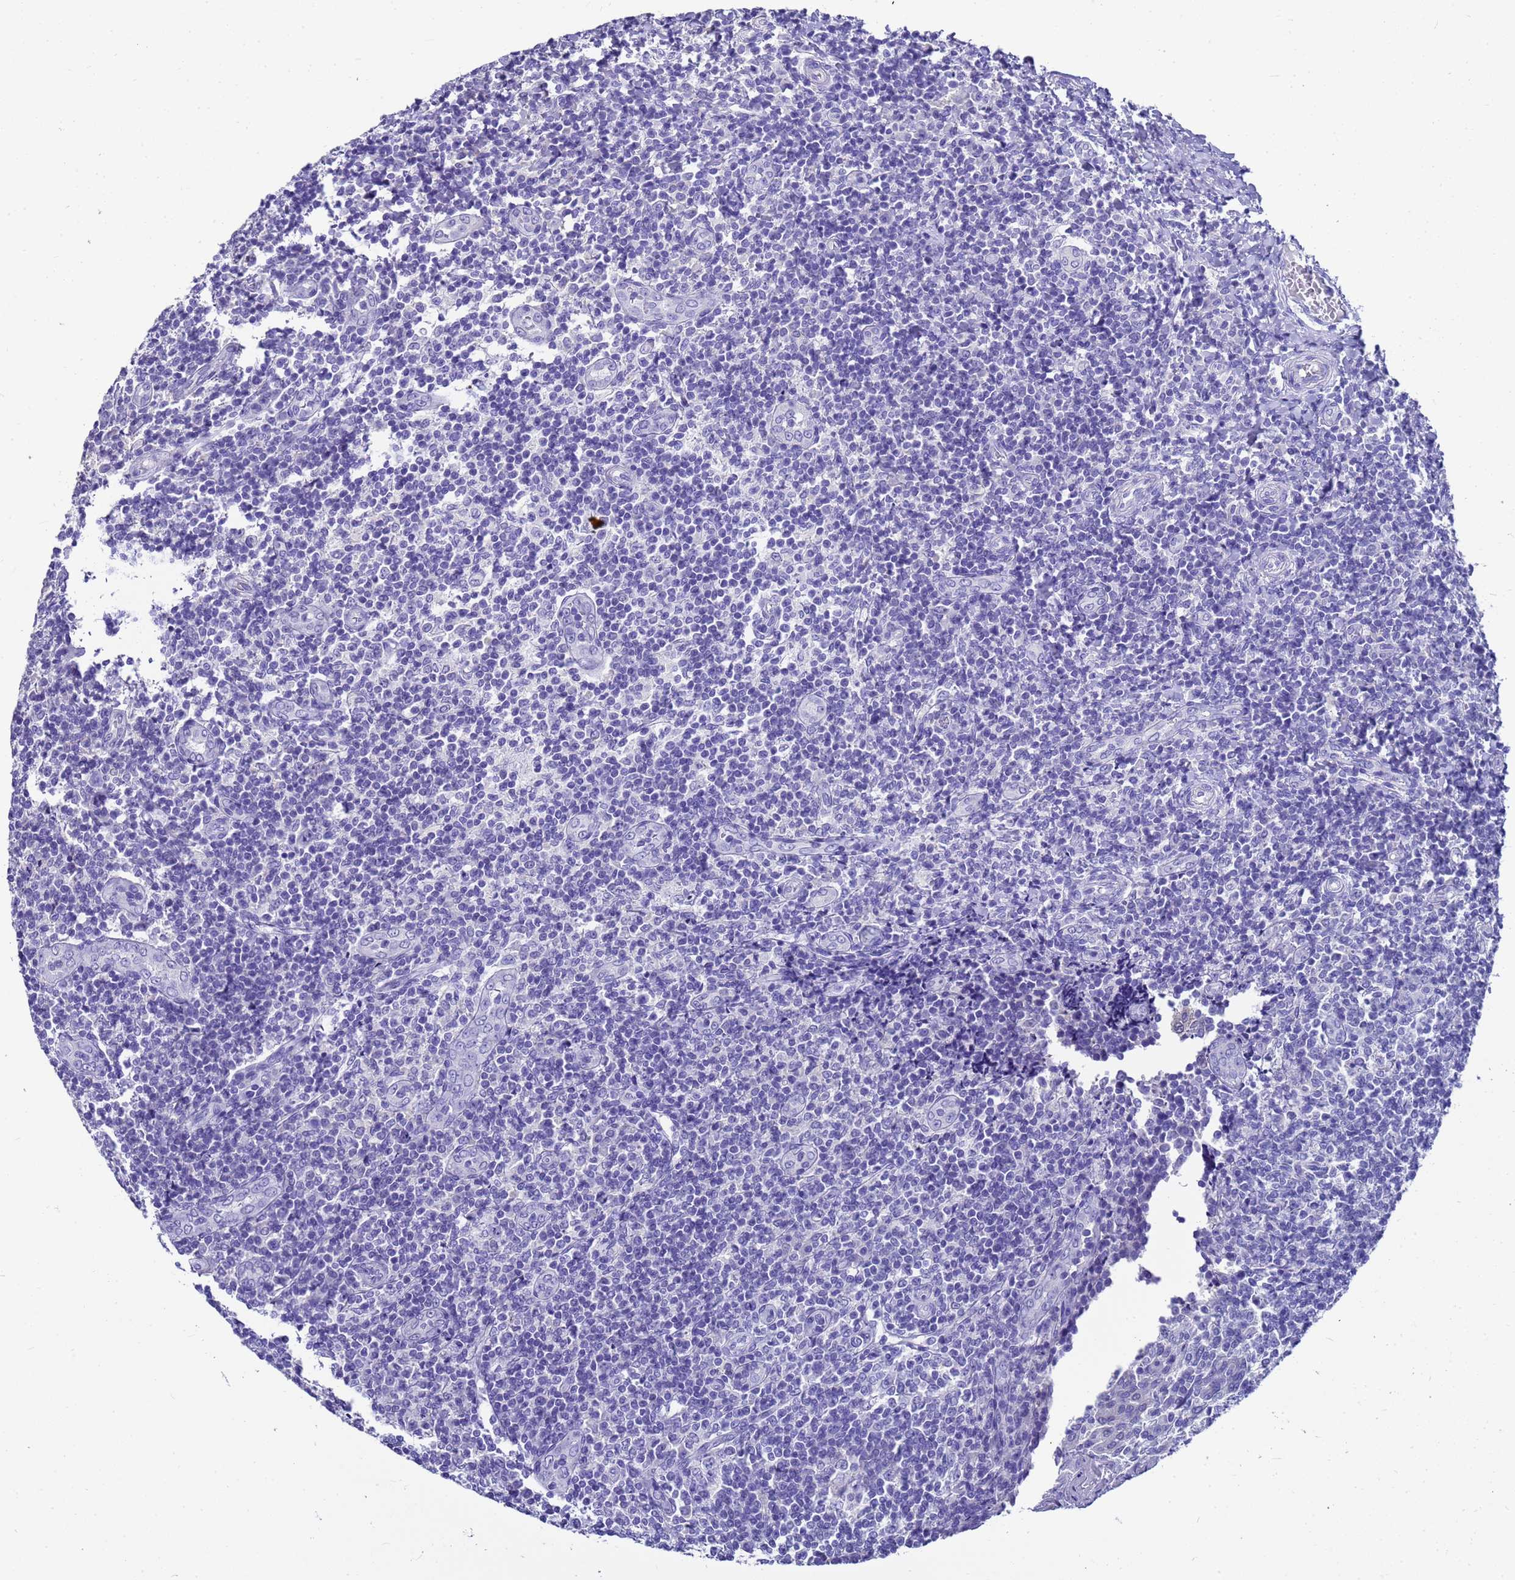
{"staining": {"intensity": "negative", "quantity": "none", "location": "none"}, "tissue": "tonsil", "cell_type": "Germinal center cells", "image_type": "normal", "snomed": [{"axis": "morphology", "description": "Normal tissue, NOS"}, {"axis": "topography", "description": "Tonsil"}], "caption": "IHC image of unremarkable tonsil: tonsil stained with DAB exhibits no significant protein expression in germinal center cells. (DAB (3,3'-diaminobenzidine) immunohistochemistry (IHC) with hematoxylin counter stain).", "gene": "MS4A13", "patient": {"sex": "female", "age": 19}}